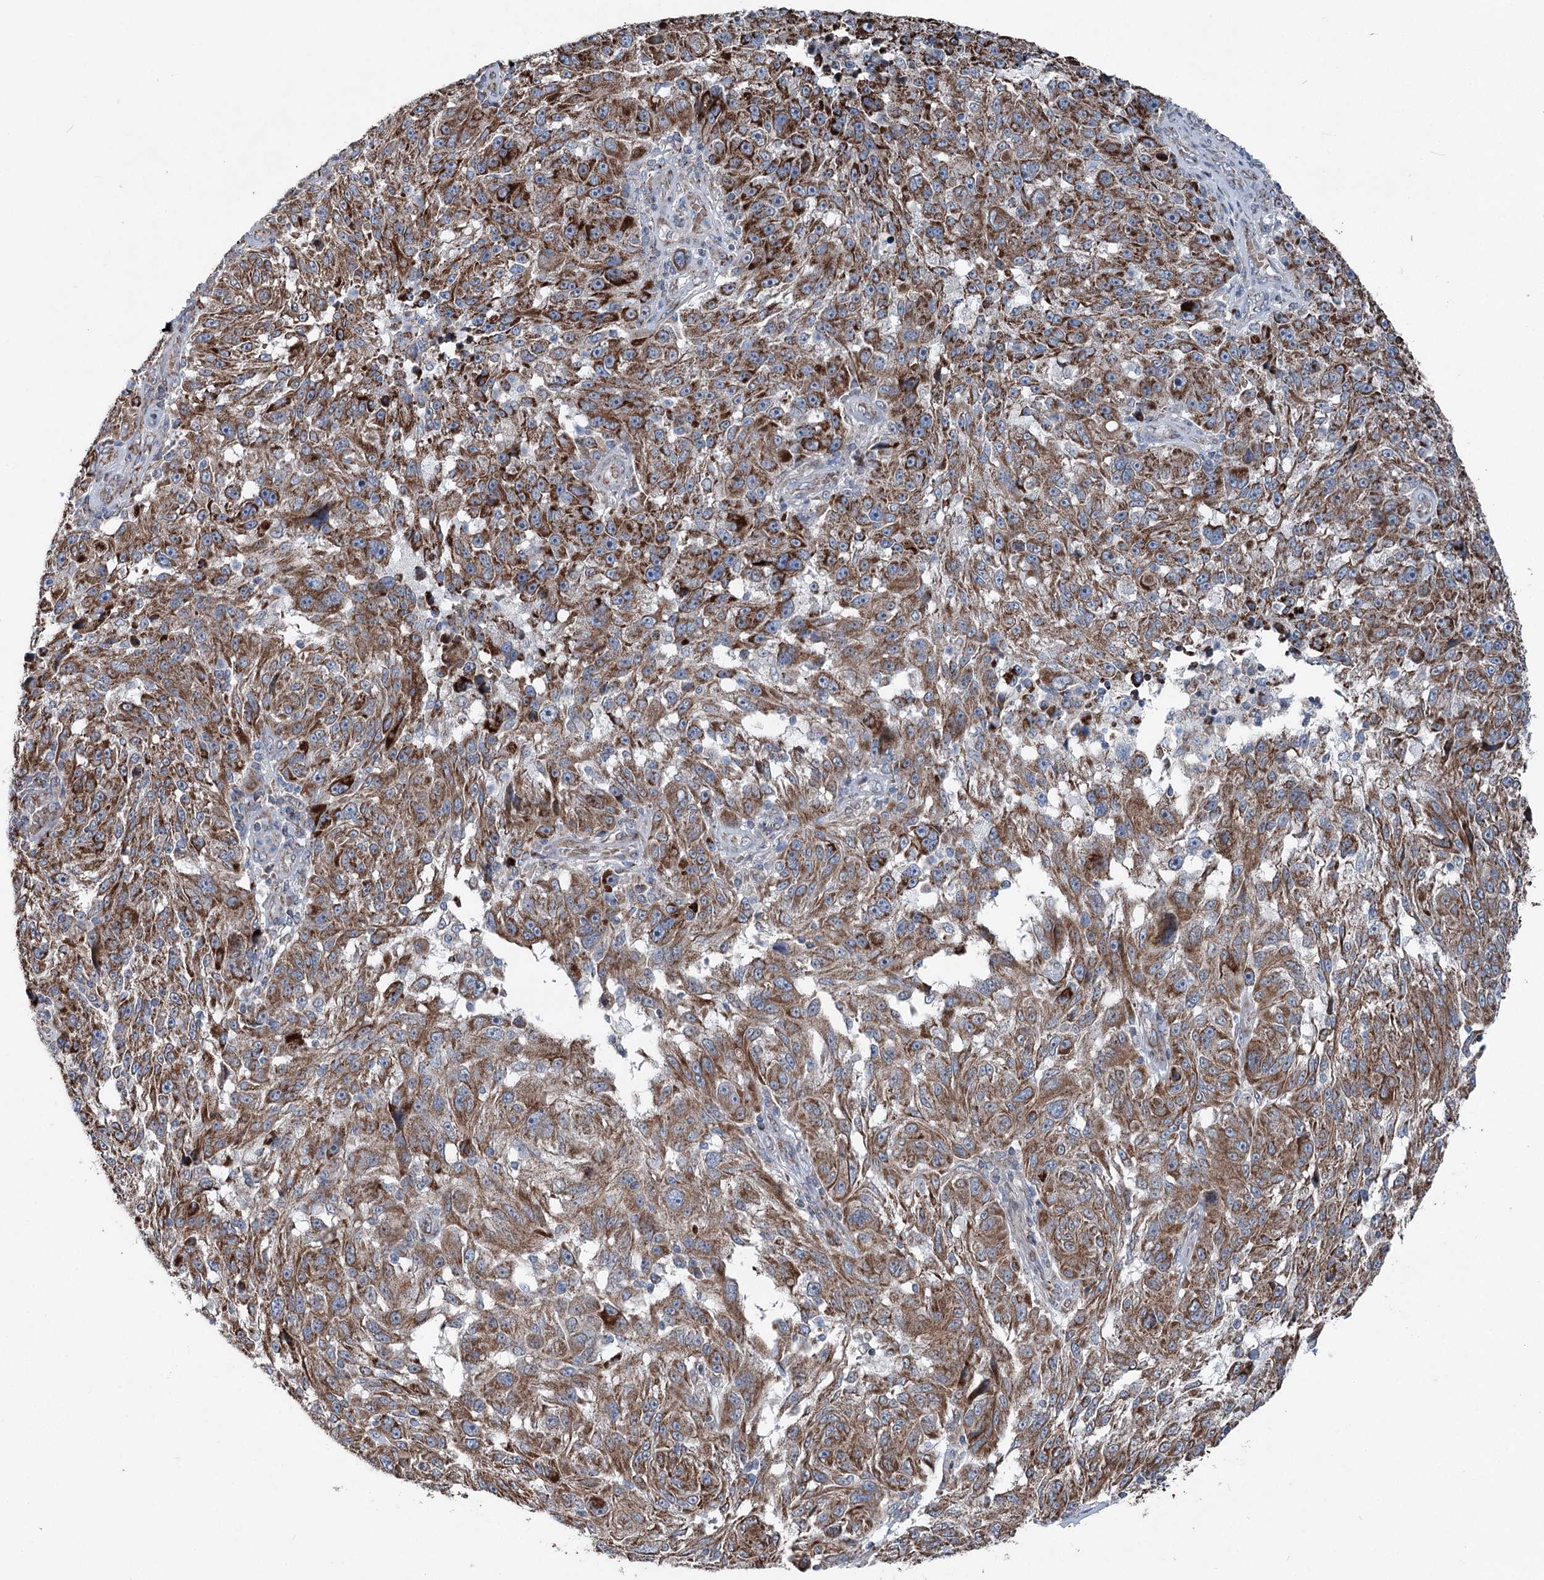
{"staining": {"intensity": "strong", "quantity": ">75%", "location": "cytoplasmic/membranous"}, "tissue": "melanoma", "cell_type": "Tumor cells", "image_type": "cancer", "snomed": [{"axis": "morphology", "description": "Malignant melanoma, NOS"}, {"axis": "topography", "description": "Skin"}], "caption": "Malignant melanoma stained with a protein marker displays strong staining in tumor cells.", "gene": "UCN3", "patient": {"sex": "male", "age": 53}}